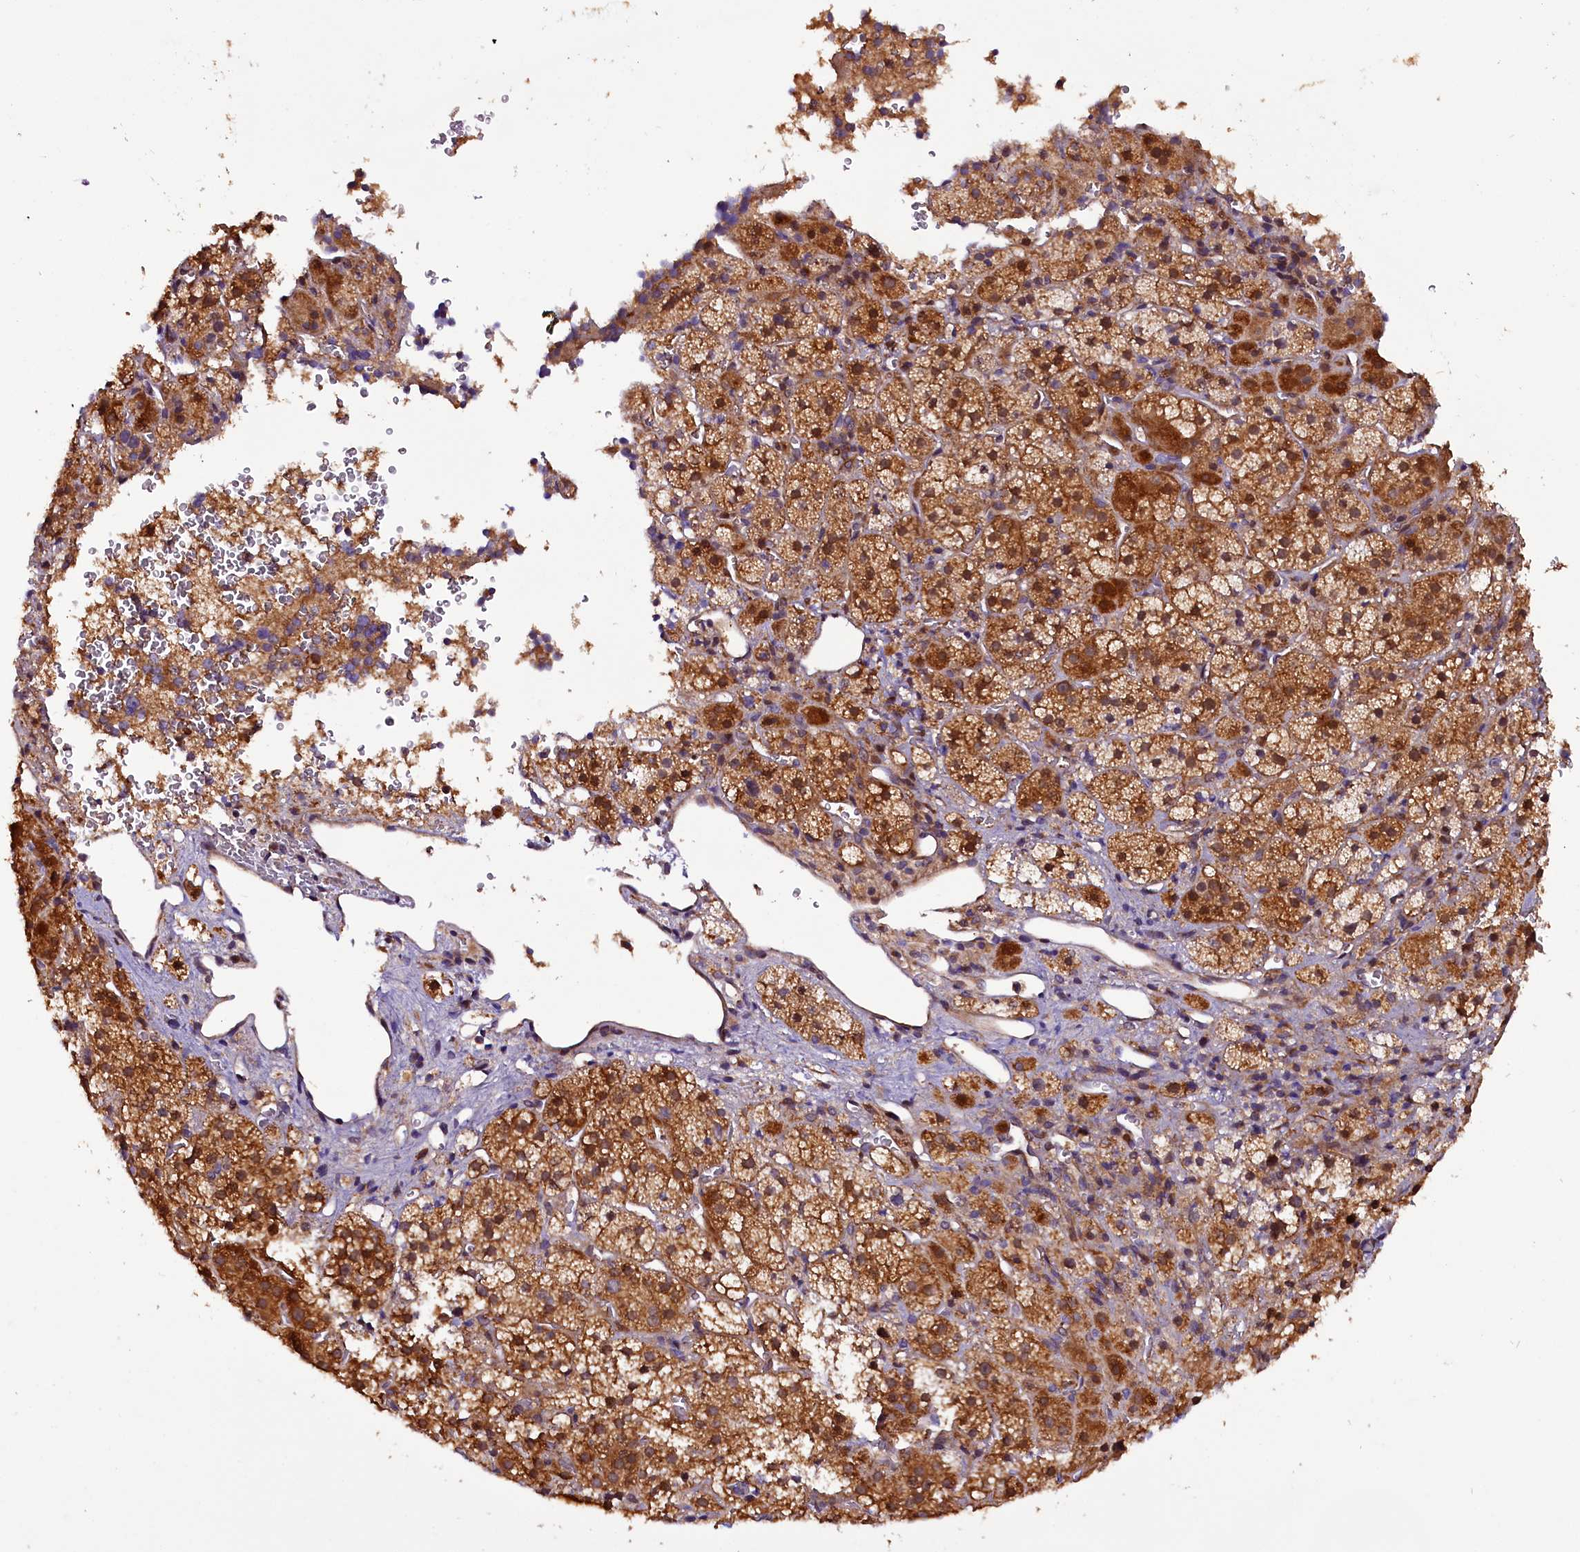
{"staining": {"intensity": "moderate", "quantity": ">75%", "location": "cytoplasmic/membranous"}, "tissue": "adrenal gland", "cell_type": "Glandular cells", "image_type": "normal", "snomed": [{"axis": "morphology", "description": "Normal tissue, NOS"}, {"axis": "topography", "description": "Adrenal gland"}], "caption": "IHC histopathology image of benign adrenal gland stained for a protein (brown), which displays medium levels of moderate cytoplasmic/membranous positivity in approximately >75% of glandular cells.", "gene": "RPUSD2", "patient": {"sex": "female", "age": 44}}